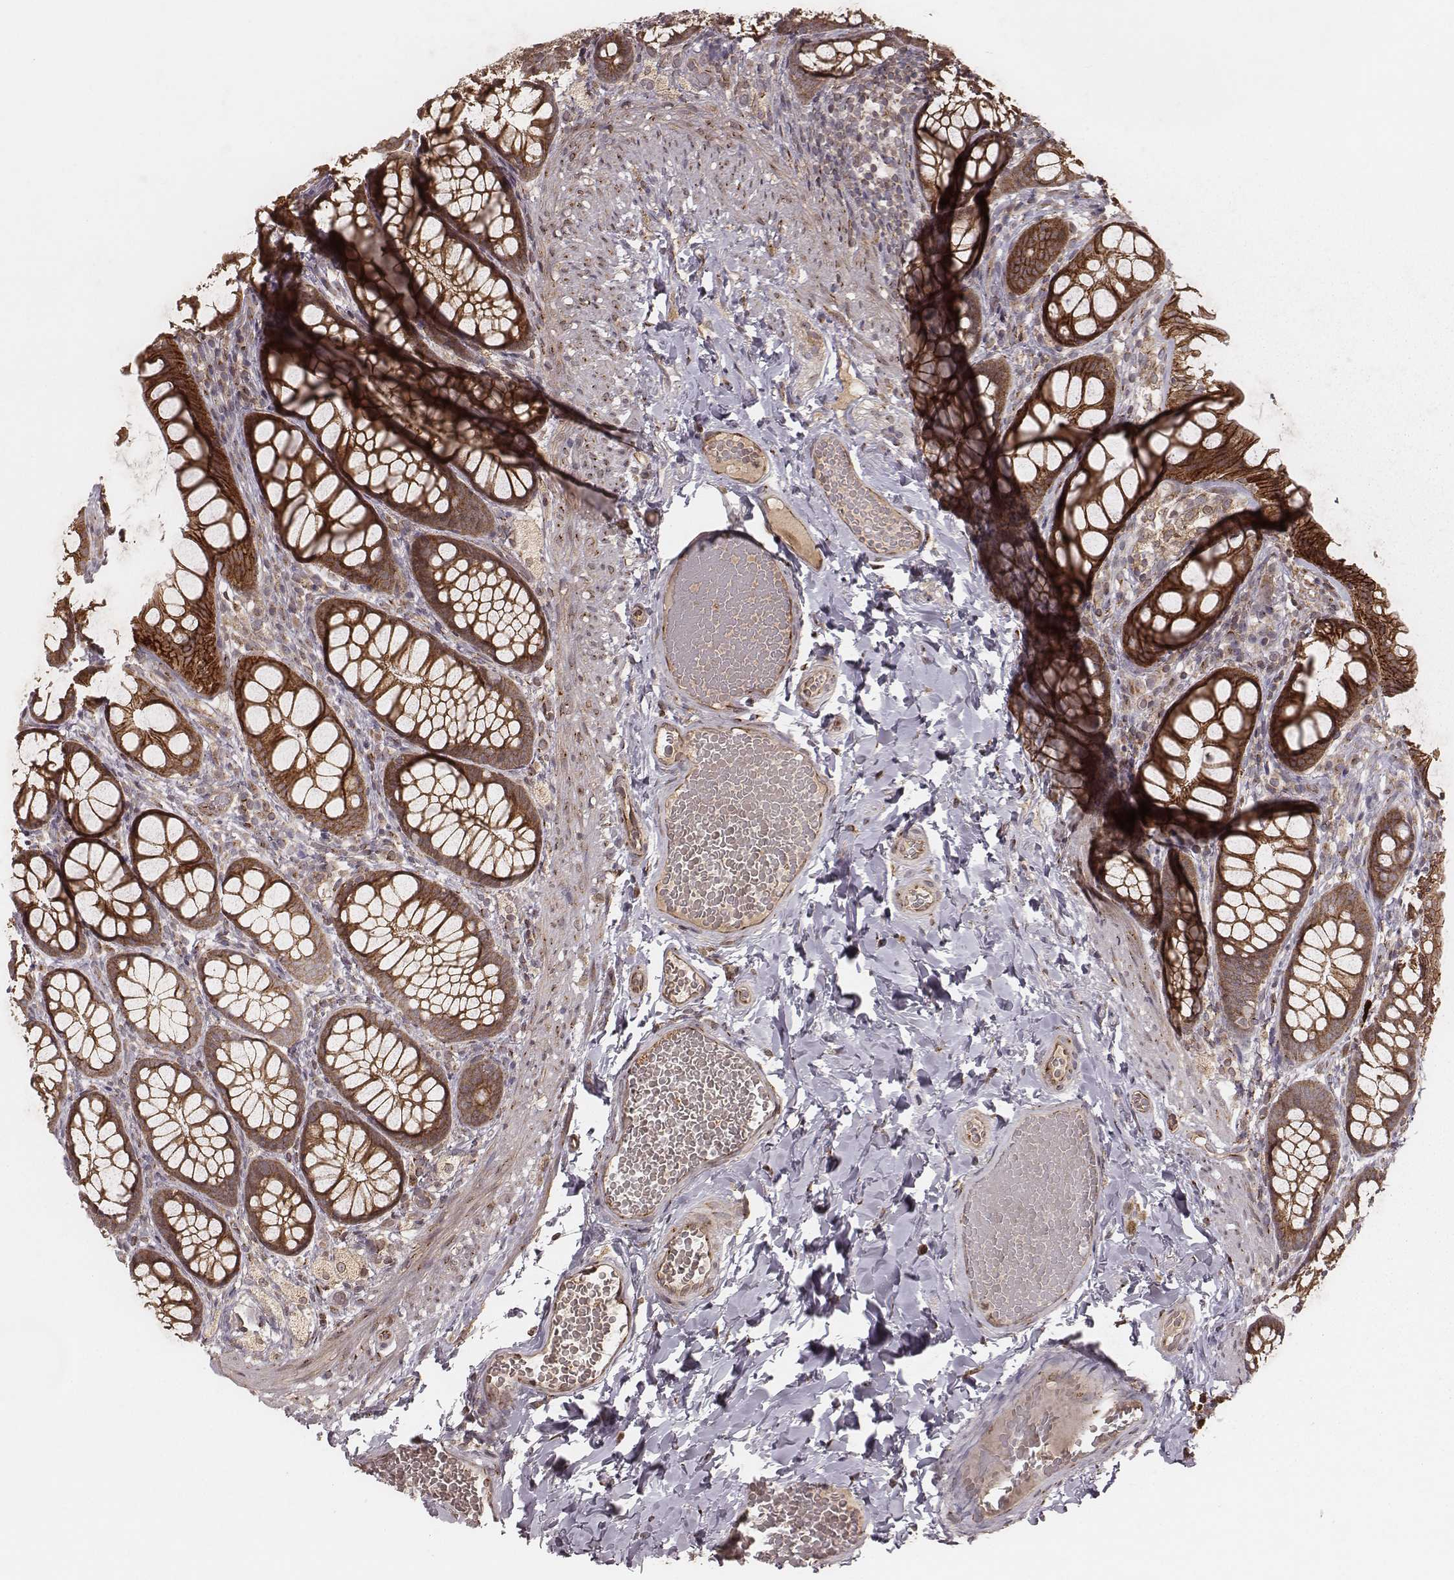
{"staining": {"intensity": "moderate", "quantity": ">75%", "location": "cytoplasmic/membranous"}, "tissue": "colon", "cell_type": "Endothelial cells", "image_type": "normal", "snomed": [{"axis": "morphology", "description": "Normal tissue, NOS"}, {"axis": "topography", "description": "Colon"}], "caption": "Immunohistochemical staining of unremarkable colon shows moderate cytoplasmic/membranous protein staining in approximately >75% of endothelial cells.", "gene": "MYO19", "patient": {"sex": "male", "age": 47}}